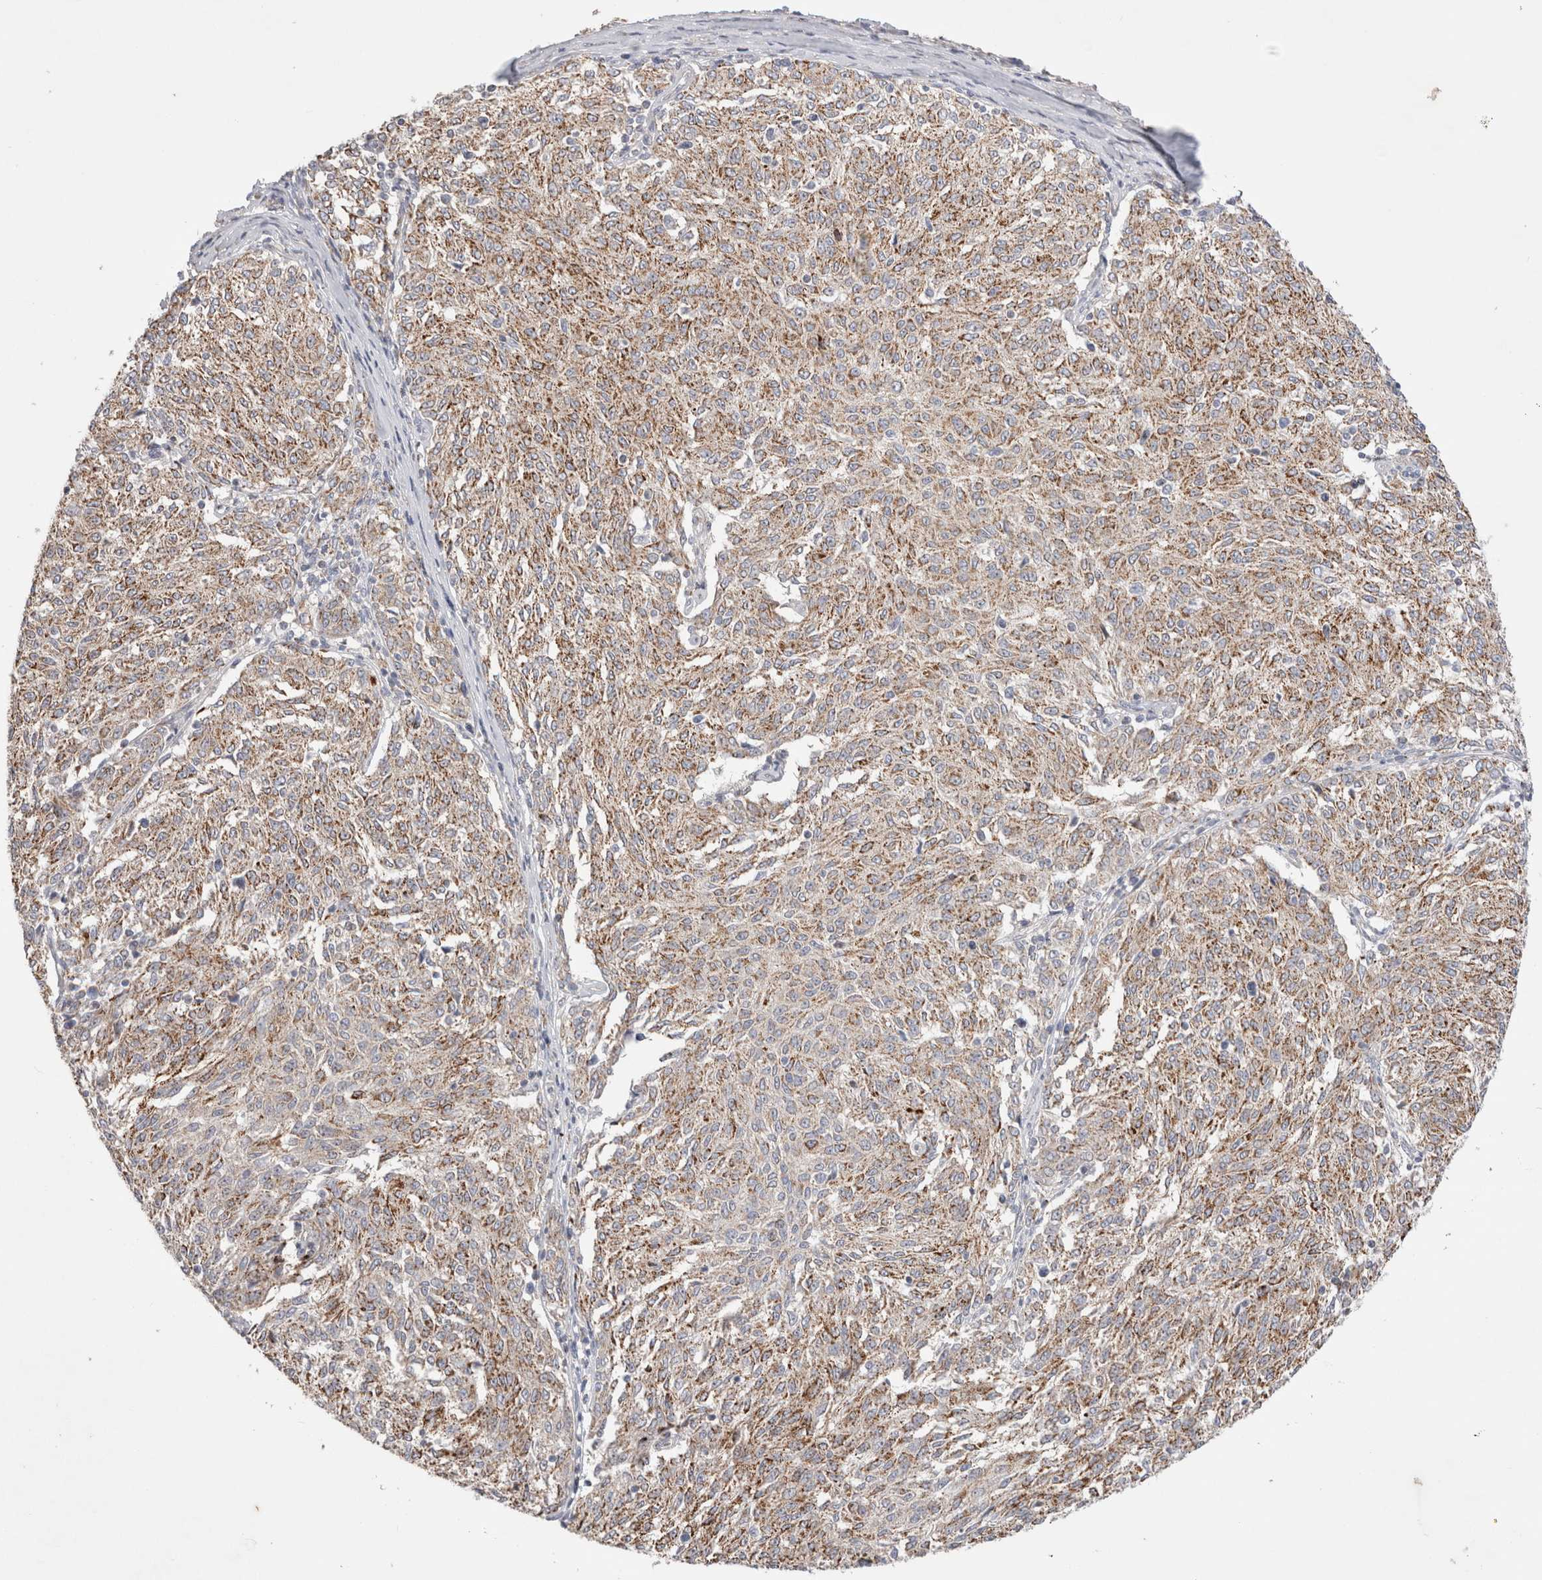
{"staining": {"intensity": "moderate", "quantity": ">75%", "location": "cytoplasmic/membranous"}, "tissue": "melanoma", "cell_type": "Tumor cells", "image_type": "cancer", "snomed": [{"axis": "morphology", "description": "Malignant melanoma, NOS"}, {"axis": "topography", "description": "Skin"}], "caption": "Tumor cells demonstrate medium levels of moderate cytoplasmic/membranous expression in approximately >75% of cells in malignant melanoma.", "gene": "CHADL", "patient": {"sex": "female", "age": 72}}